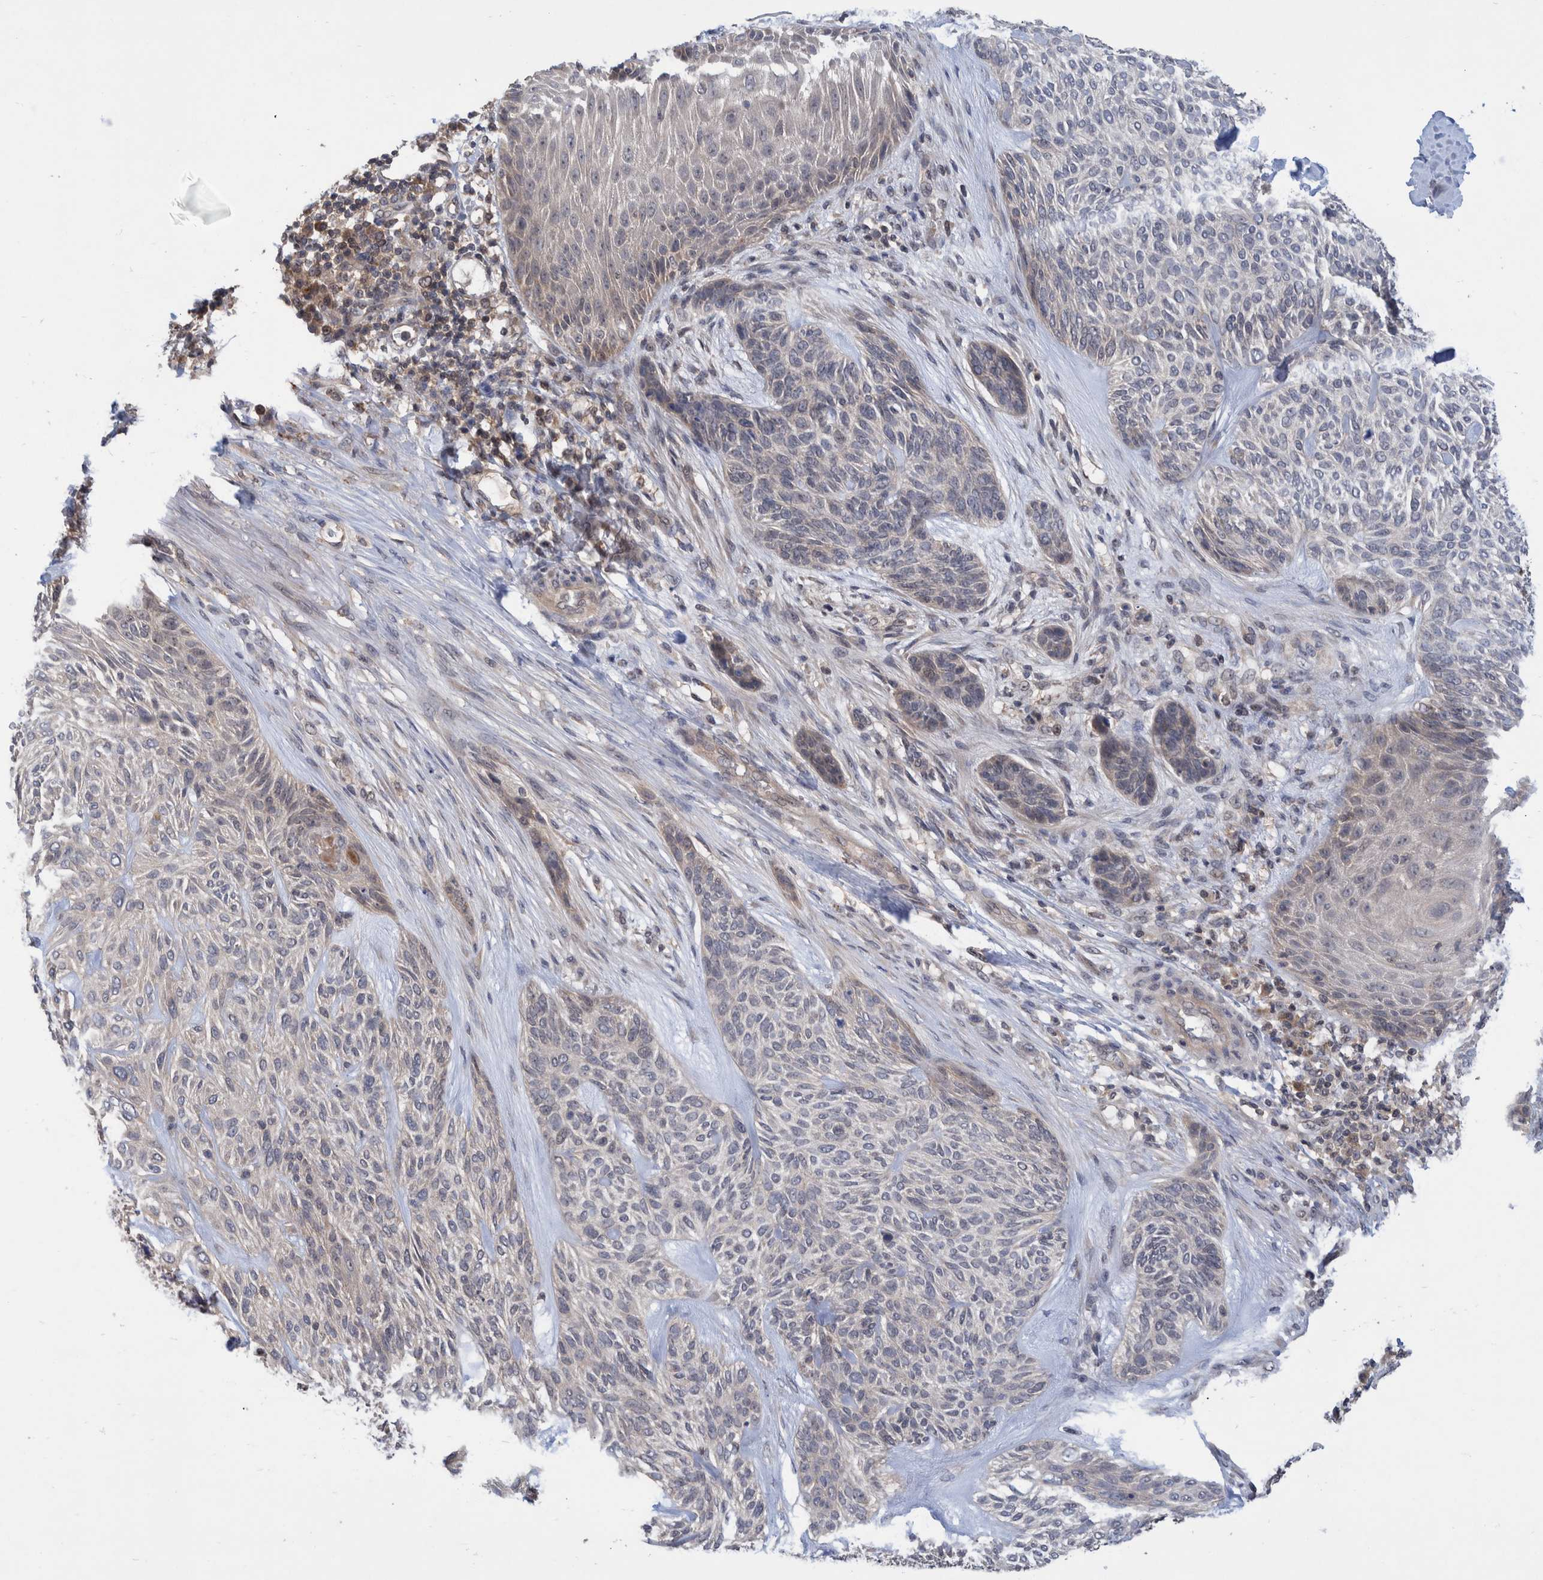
{"staining": {"intensity": "negative", "quantity": "none", "location": "none"}, "tissue": "skin cancer", "cell_type": "Tumor cells", "image_type": "cancer", "snomed": [{"axis": "morphology", "description": "Basal cell carcinoma"}, {"axis": "topography", "description": "Skin"}], "caption": "Immunohistochemistry histopathology image of human basal cell carcinoma (skin) stained for a protein (brown), which shows no expression in tumor cells. (Brightfield microscopy of DAB (3,3'-diaminobenzidine) immunohistochemistry (IHC) at high magnification).", "gene": "PLPBP", "patient": {"sex": "male", "age": 55}}